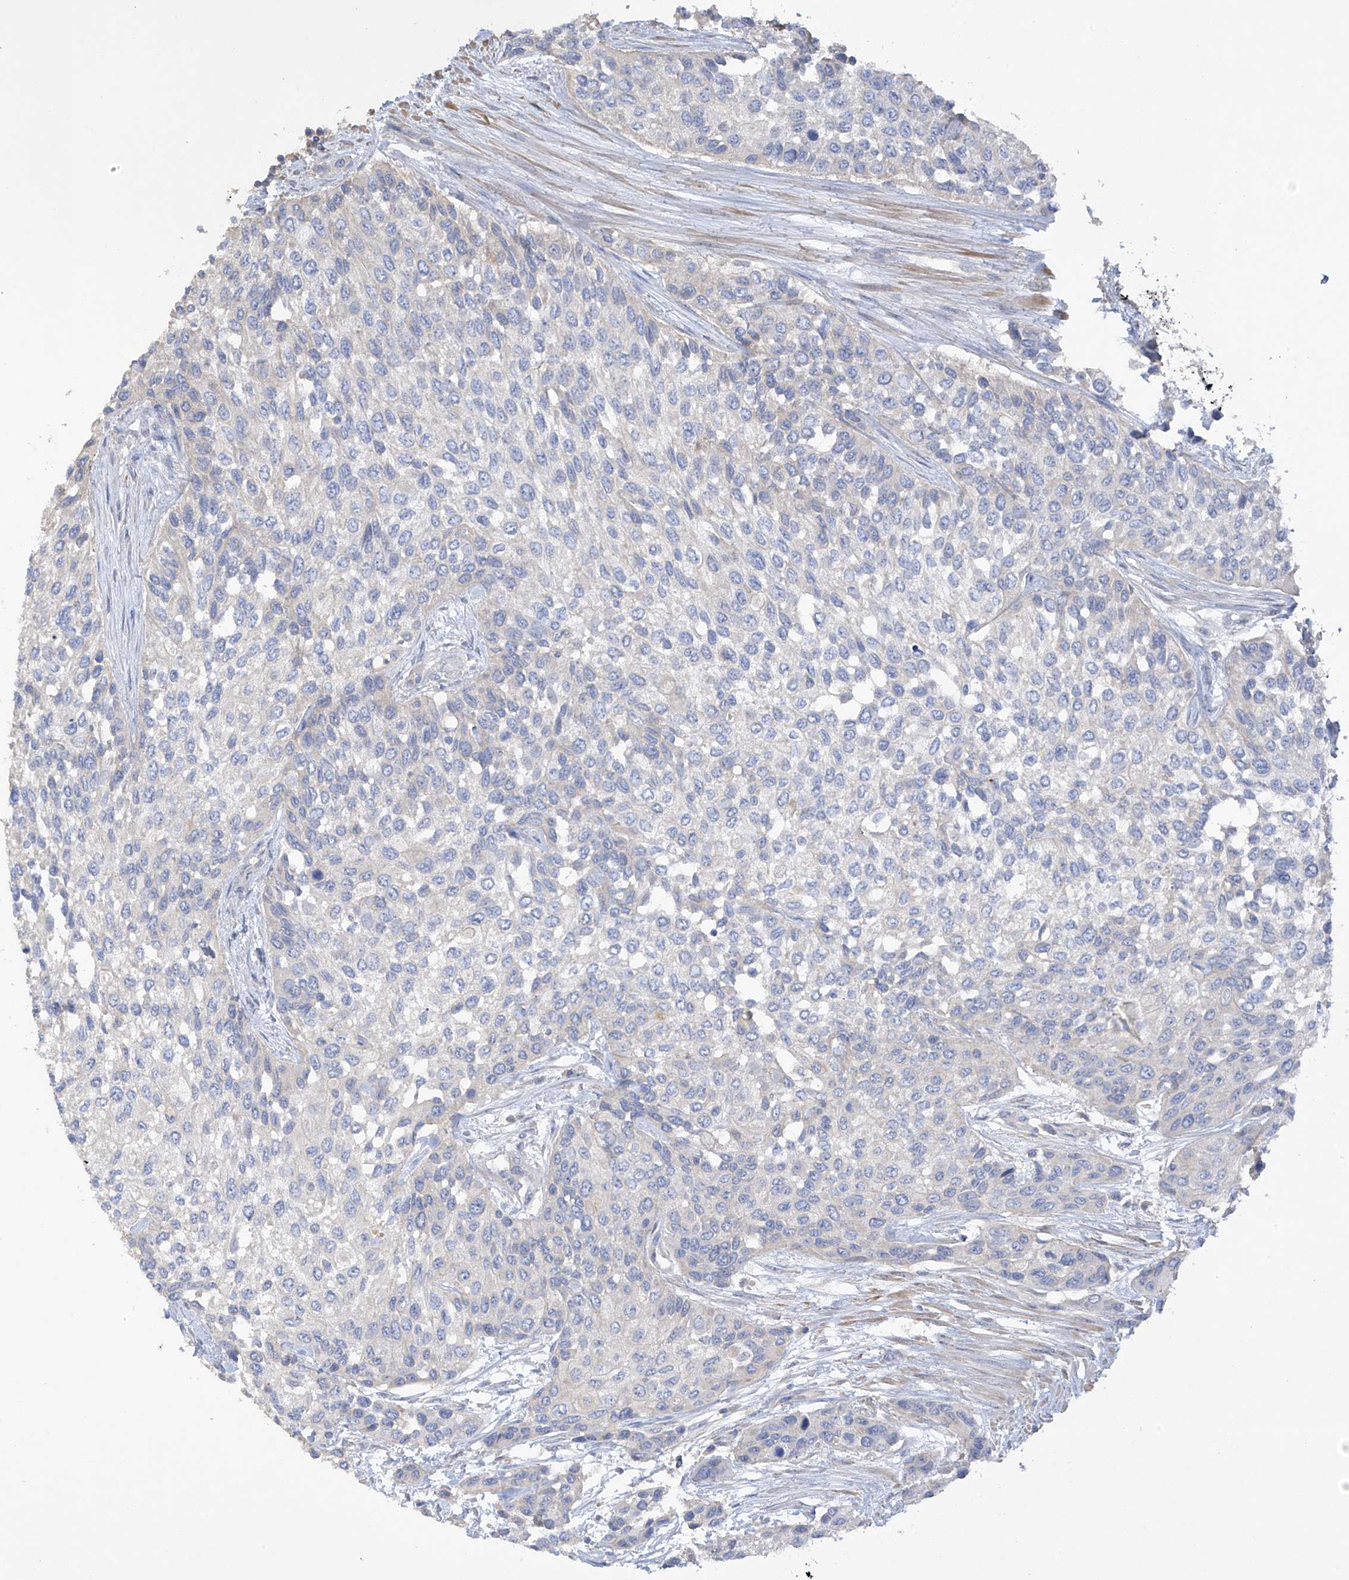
{"staining": {"intensity": "negative", "quantity": "none", "location": "none"}, "tissue": "urothelial cancer", "cell_type": "Tumor cells", "image_type": "cancer", "snomed": [{"axis": "morphology", "description": "Normal tissue, NOS"}, {"axis": "morphology", "description": "Urothelial carcinoma, High grade"}, {"axis": "topography", "description": "Vascular tissue"}, {"axis": "topography", "description": "Urinary bladder"}], "caption": "Photomicrograph shows no significant protein positivity in tumor cells of urothelial cancer.", "gene": "PRSS12", "patient": {"sex": "female", "age": 56}}